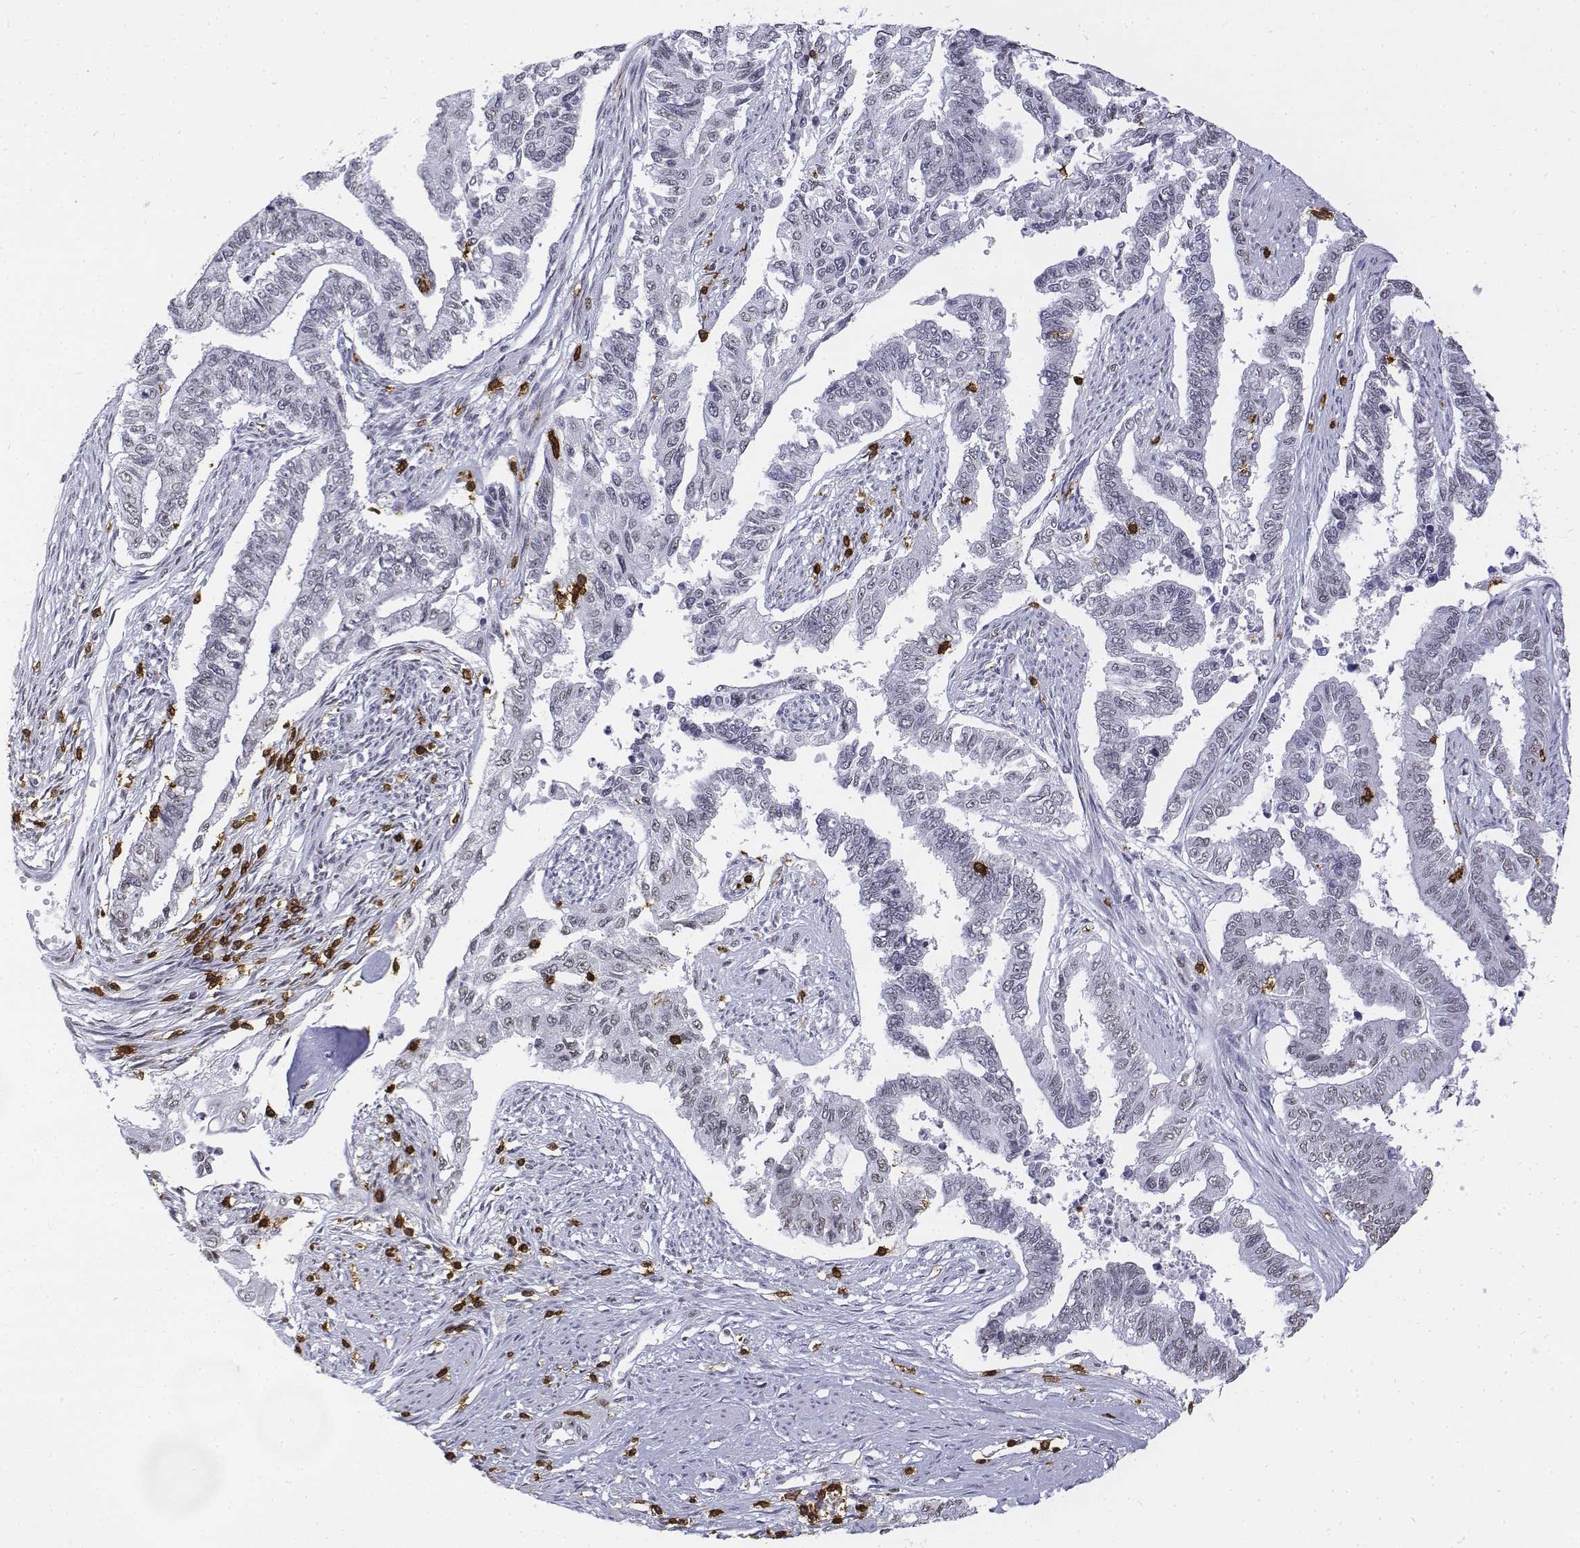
{"staining": {"intensity": "negative", "quantity": "none", "location": "none"}, "tissue": "endometrial cancer", "cell_type": "Tumor cells", "image_type": "cancer", "snomed": [{"axis": "morphology", "description": "Adenocarcinoma, NOS"}, {"axis": "topography", "description": "Uterus"}], "caption": "A micrograph of human endometrial cancer is negative for staining in tumor cells.", "gene": "CD3E", "patient": {"sex": "female", "age": 59}}